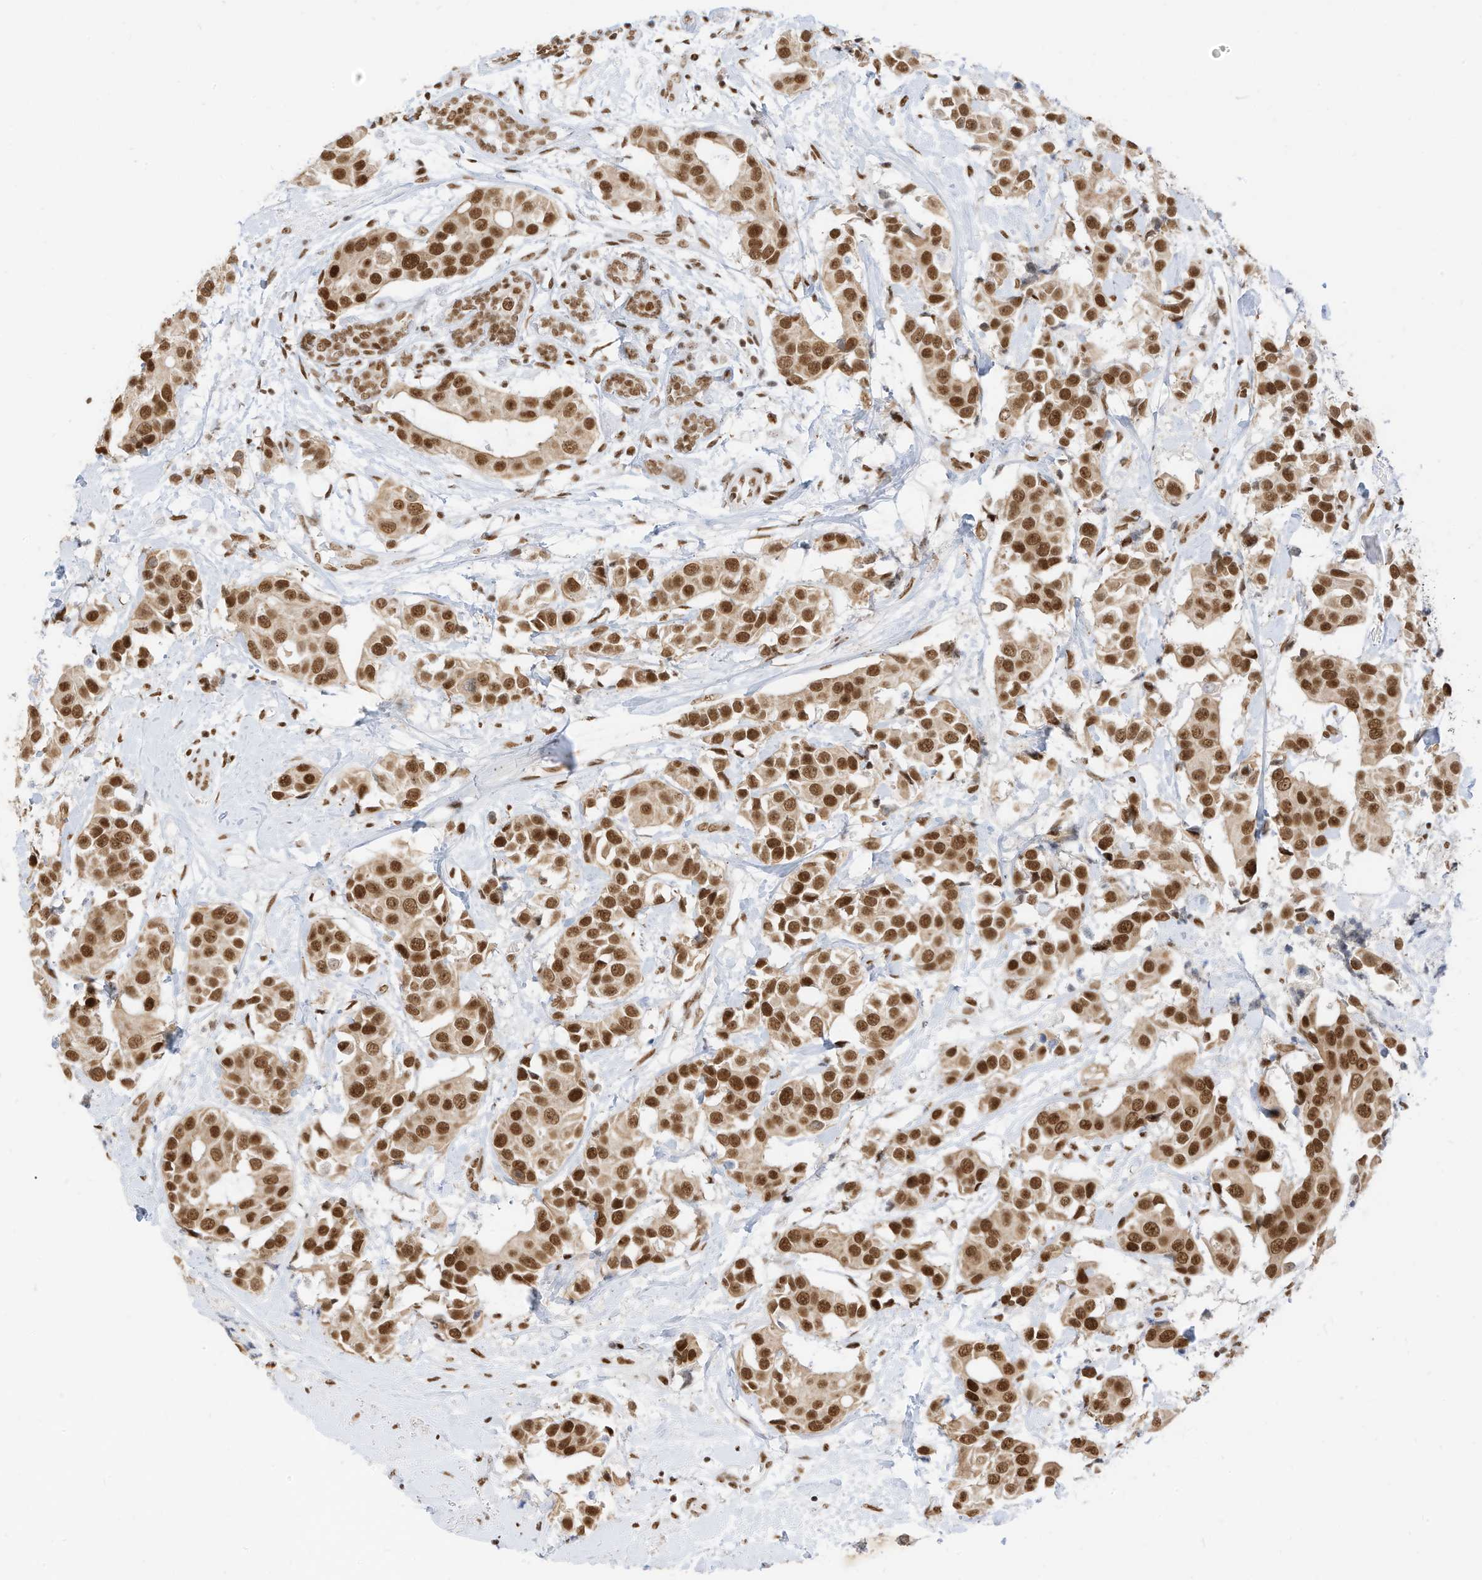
{"staining": {"intensity": "strong", "quantity": ">75%", "location": "nuclear"}, "tissue": "breast cancer", "cell_type": "Tumor cells", "image_type": "cancer", "snomed": [{"axis": "morphology", "description": "Normal tissue, NOS"}, {"axis": "morphology", "description": "Duct carcinoma"}, {"axis": "topography", "description": "Breast"}], "caption": "Immunohistochemical staining of human invasive ductal carcinoma (breast) shows strong nuclear protein expression in approximately >75% of tumor cells.", "gene": "SMARCA2", "patient": {"sex": "female", "age": 39}}